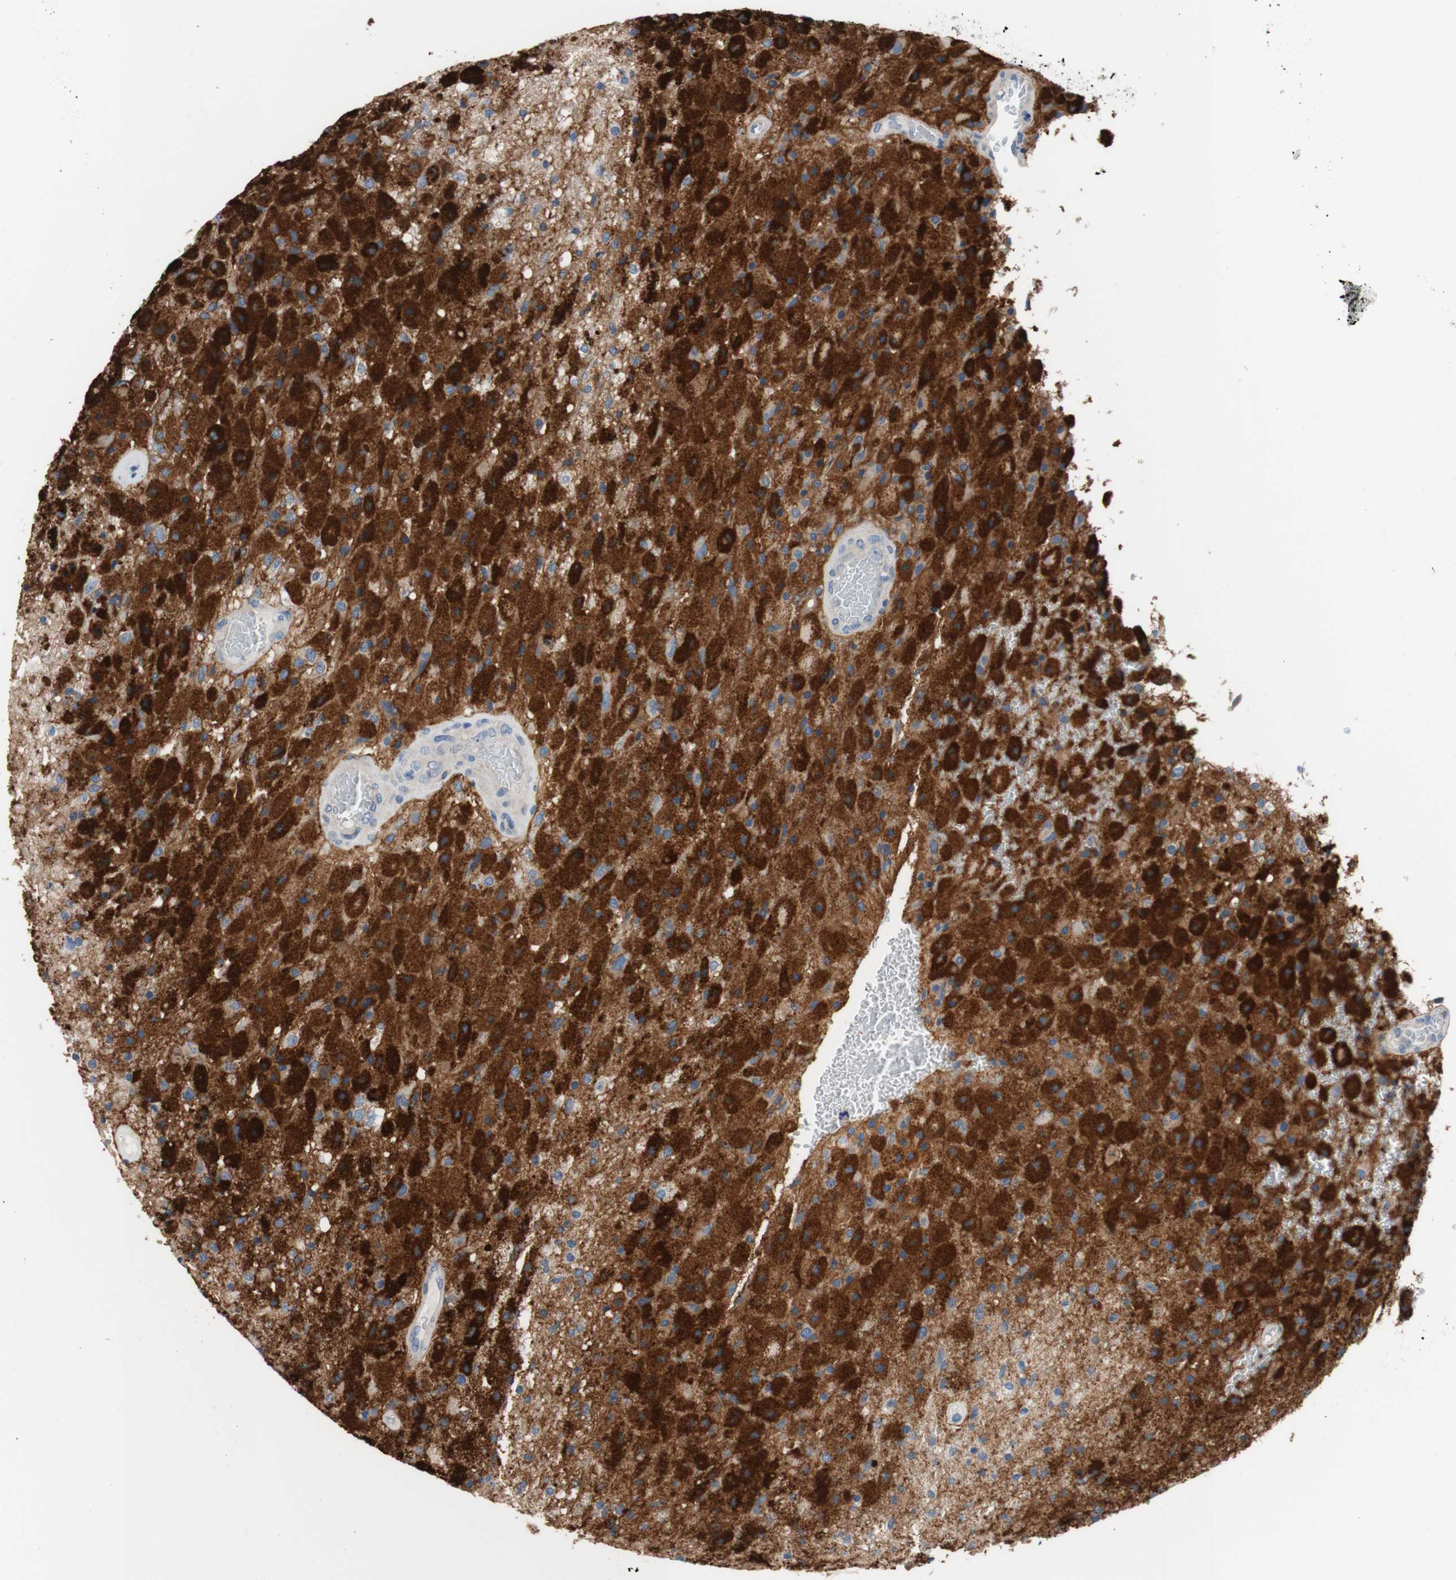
{"staining": {"intensity": "strong", "quantity": "25%-75%", "location": "cytoplasmic/membranous"}, "tissue": "glioma", "cell_type": "Tumor cells", "image_type": "cancer", "snomed": [{"axis": "morphology", "description": "Normal tissue, NOS"}, {"axis": "morphology", "description": "Glioma, malignant, High grade"}, {"axis": "topography", "description": "Cerebral cortex"}], "caption": "Tumor cells demonstrate high levels of strong cytoplasmic/membranous staining in approximately 25%-75% of cells in glioma.", "gene": "F3", "patient": {"sex": "male", "age": 77}}